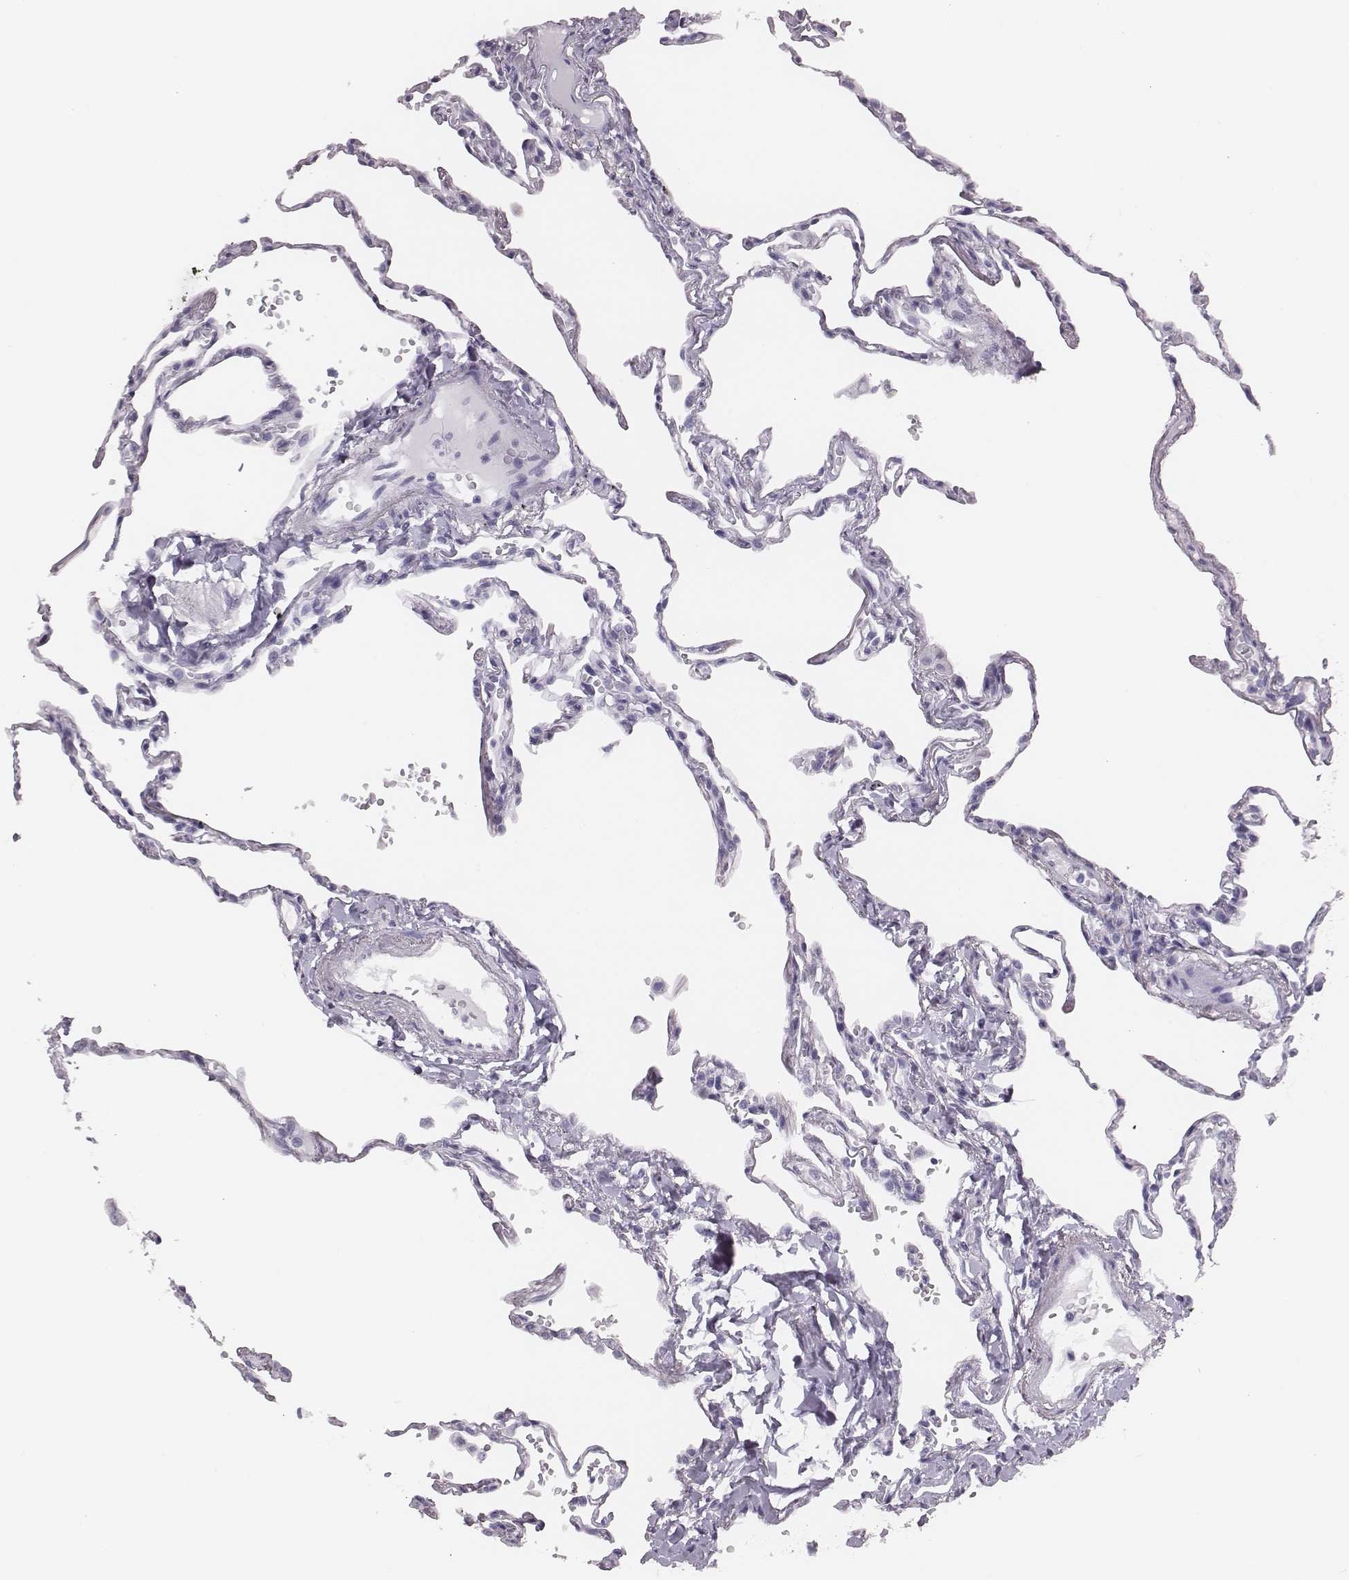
{"staining": {"intensity": "negative", "quantity": "none", "location": "none"}, "tissue": "lung", "cell_type": "Alveolar cells", "image_type": "normal", "snomed": [{"axis": "morphology", "description": "Normal tissue, NOS"}, {"axis": "topography", "description": "Lung"}], "caption": "Immunohistochemistry (IHC) of normal lung shows no staining in alveolar cells. (DAB (3,3'-diaminobenzidine) IHC with hematoxylin counter stain).", "gene": "H1", "patient": {"sex": "male", "age": 78}}